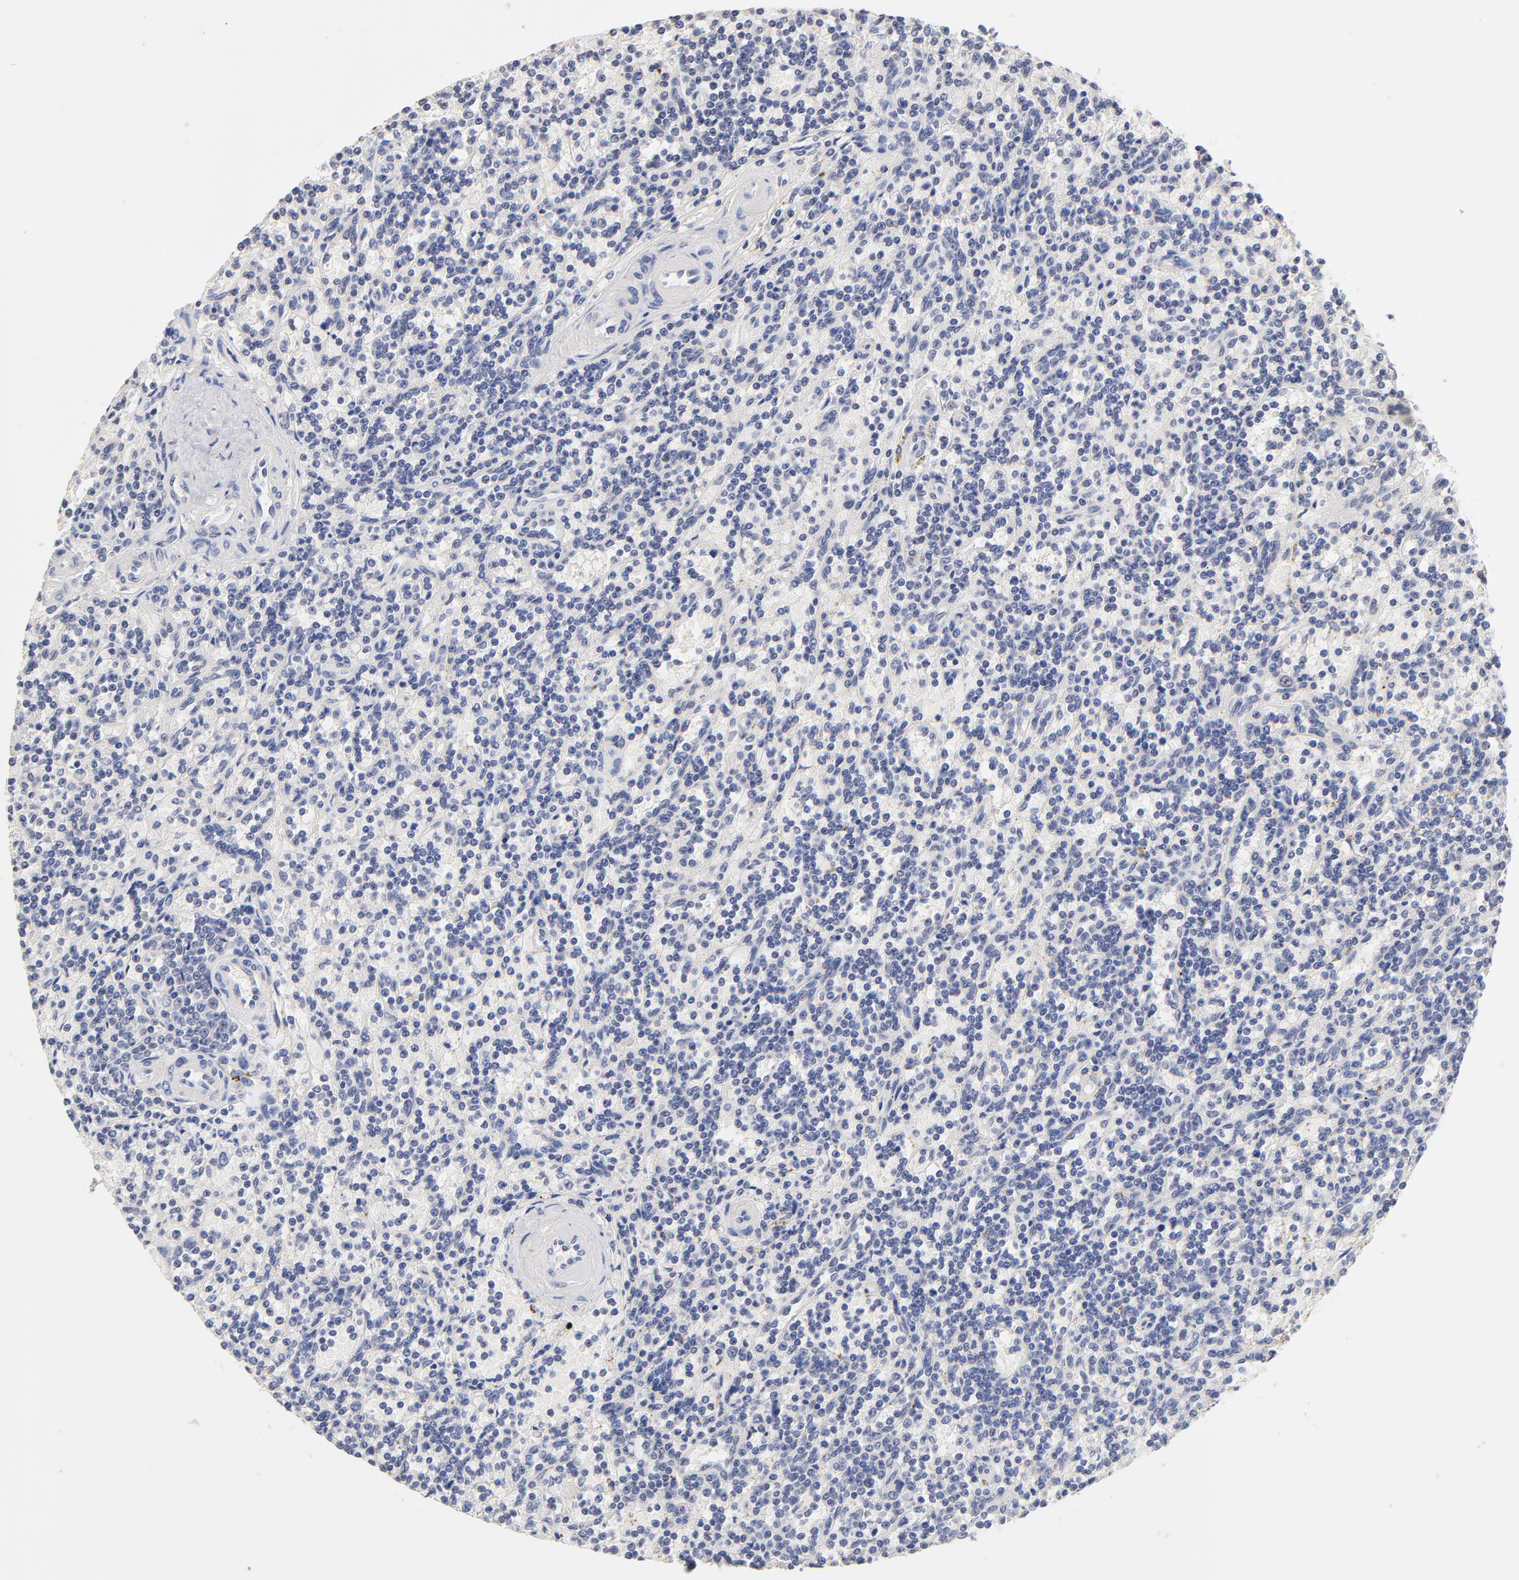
{"staining": {"intensity": "negative", "quantity": "none", "location": "none"}, "tissue": "lymphoma", "cell_type": "Tumor cells", "image_type": "cancer", "snomed": [{"axis": "morphology", "description": "Malignant lymphoma, non-Hodgkin's type, Low grade"}, {"axis": "topography", "description": "Spleen"}], "caption": "Protein analysis of lymphoma shows no significant expression in tumor cells.", "gene": "RIBC2", "patient": {"sex": "male", "age": 73}}